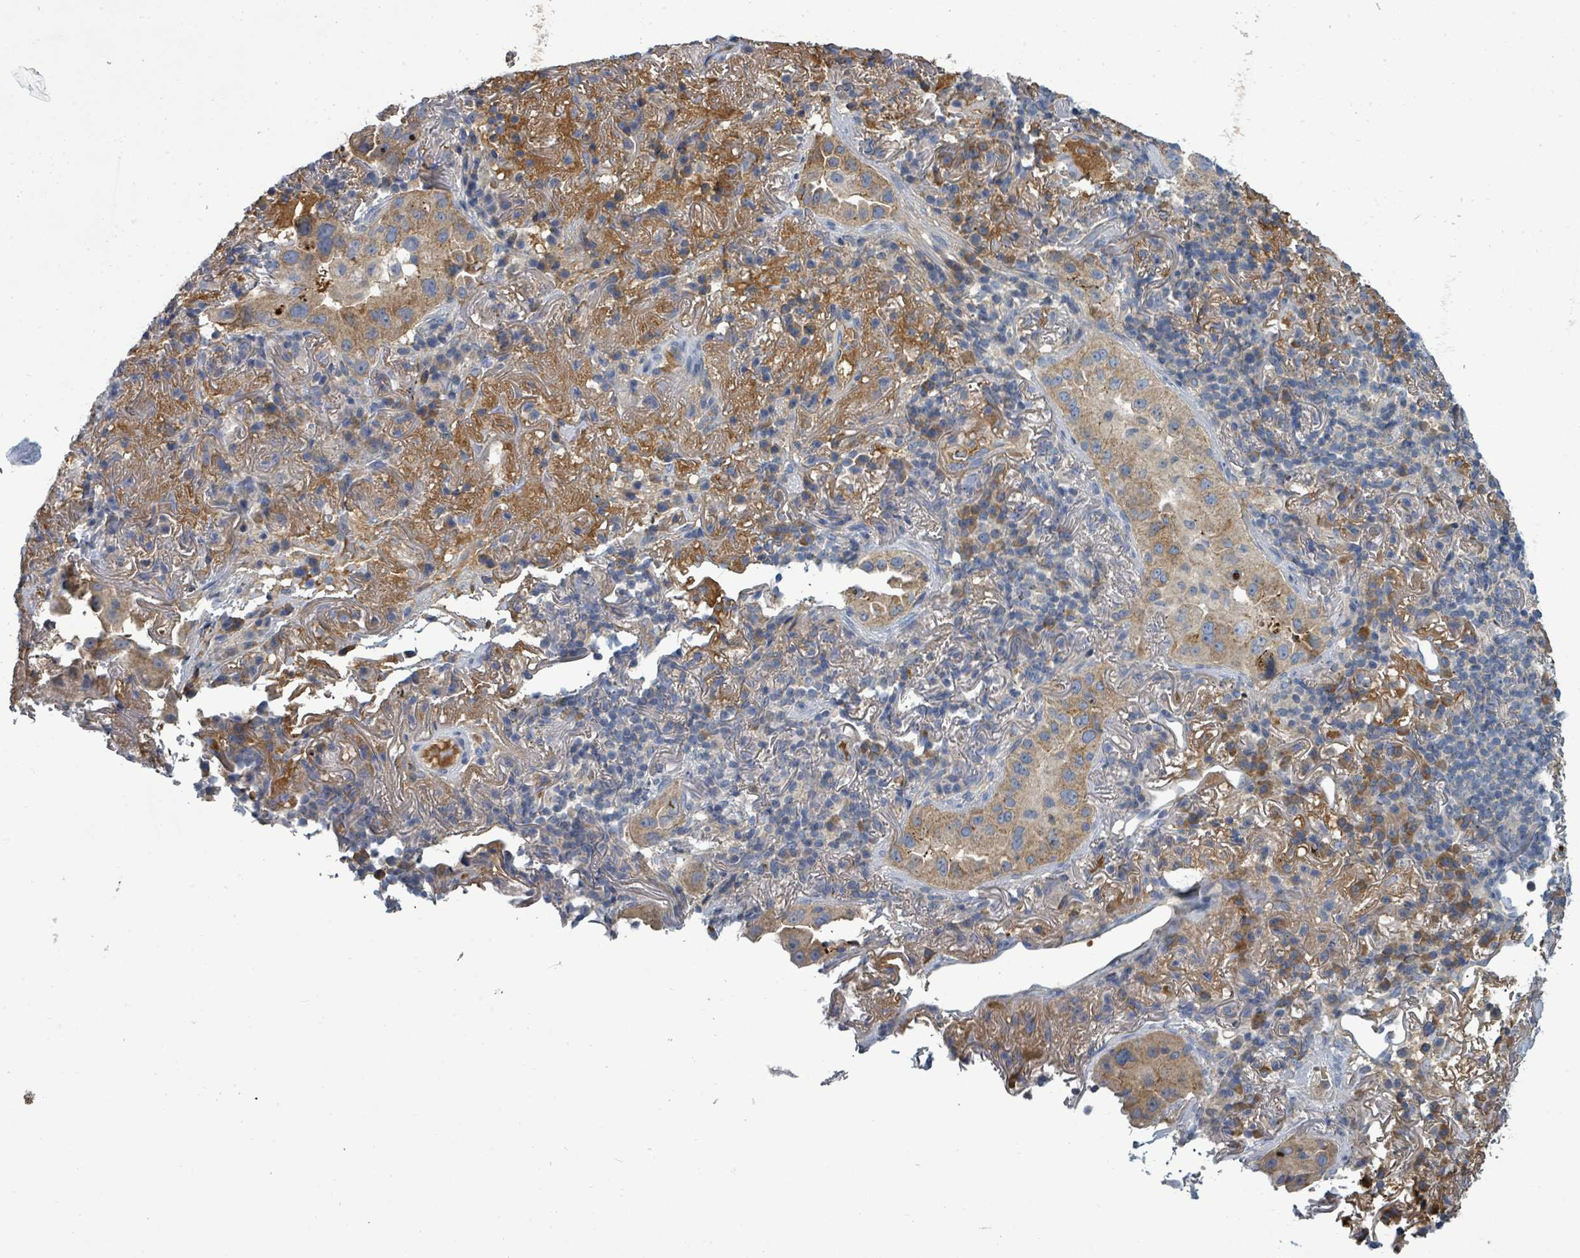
{"staining": {"intensity": "moderate", "quantity": "<25%", "location": "cytoplasmic/membranous"}, "tissue": "lung cancer", "cell_type": "Tumor cells", "image_type": "cancer", "snomed": [{"axis": "morphology", "description": "Adenocarcinoma, NOS"}, {"axis": "topography", "description": "Lung"}], "caption": "Immunohistochemistry micrograph of lung cancer stained for a protein (brown), which reveals low levels of moderate cytoplasmic/membranous expression in about <25% of tumor cells.", "gene": "SLC25A23", "patient": {"sex": "female", "age": 69}}